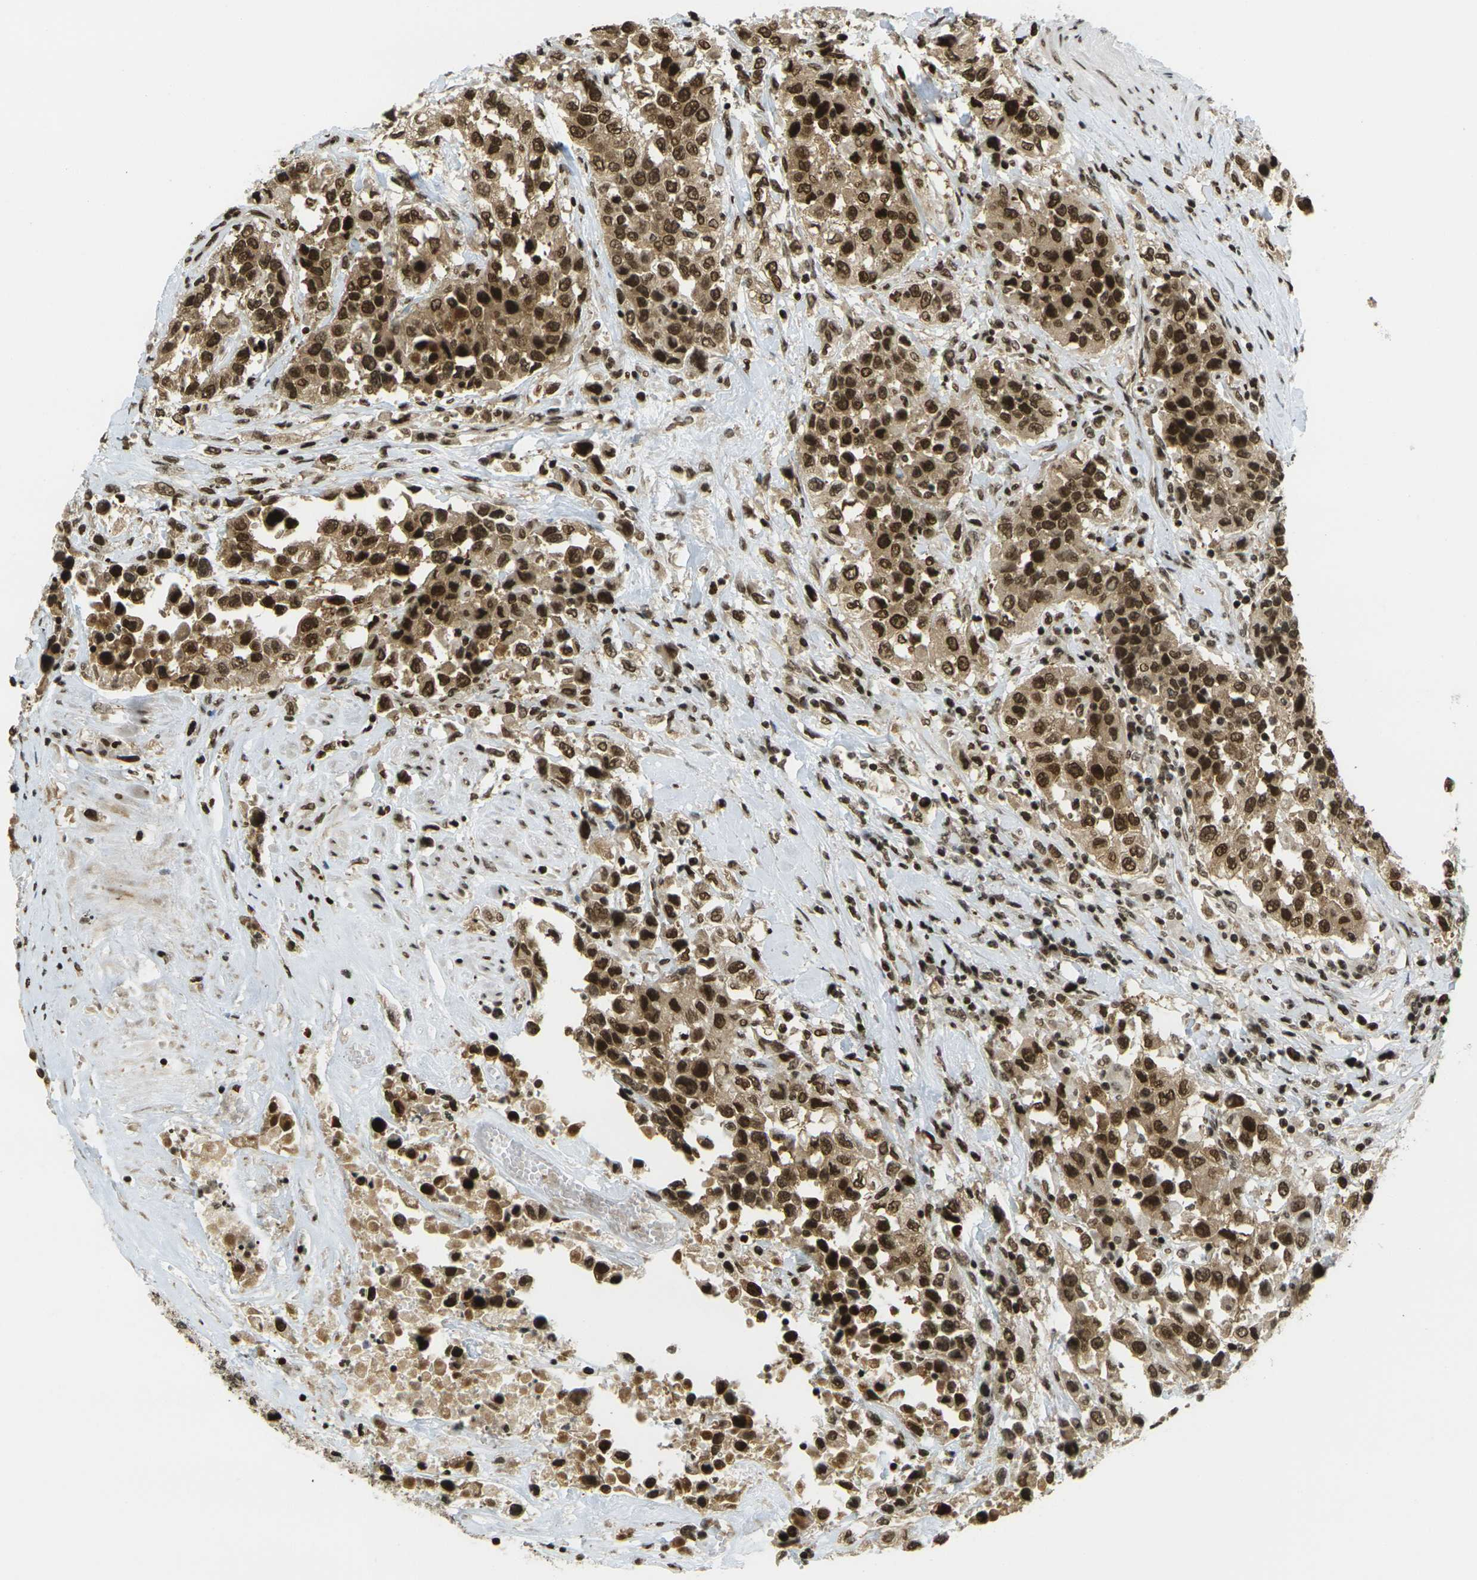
{"staining": {"intensity": "strong", "quantity": ">75%", "location": "cytoplasmic/membranous,nuclear"}, "tissue": "urothelial cancer", "cell_type": "Tumor cells", "image_type": "cancer", "snomed": [{"axis": "morphology", "description": "Urothelial carcinoma, High grade"}, {"axis": "topography", "description": "Urinary bladder"}], "caption": "Immunohistochemical staining of human high-grade urothelial carcinoma demonstrates strong cytoplasmic/membranous and nuclear protein expression in about >75% of tumor cells.", "gene": "RUVBL2", "patient": {"sex": "female", "age": 80}}